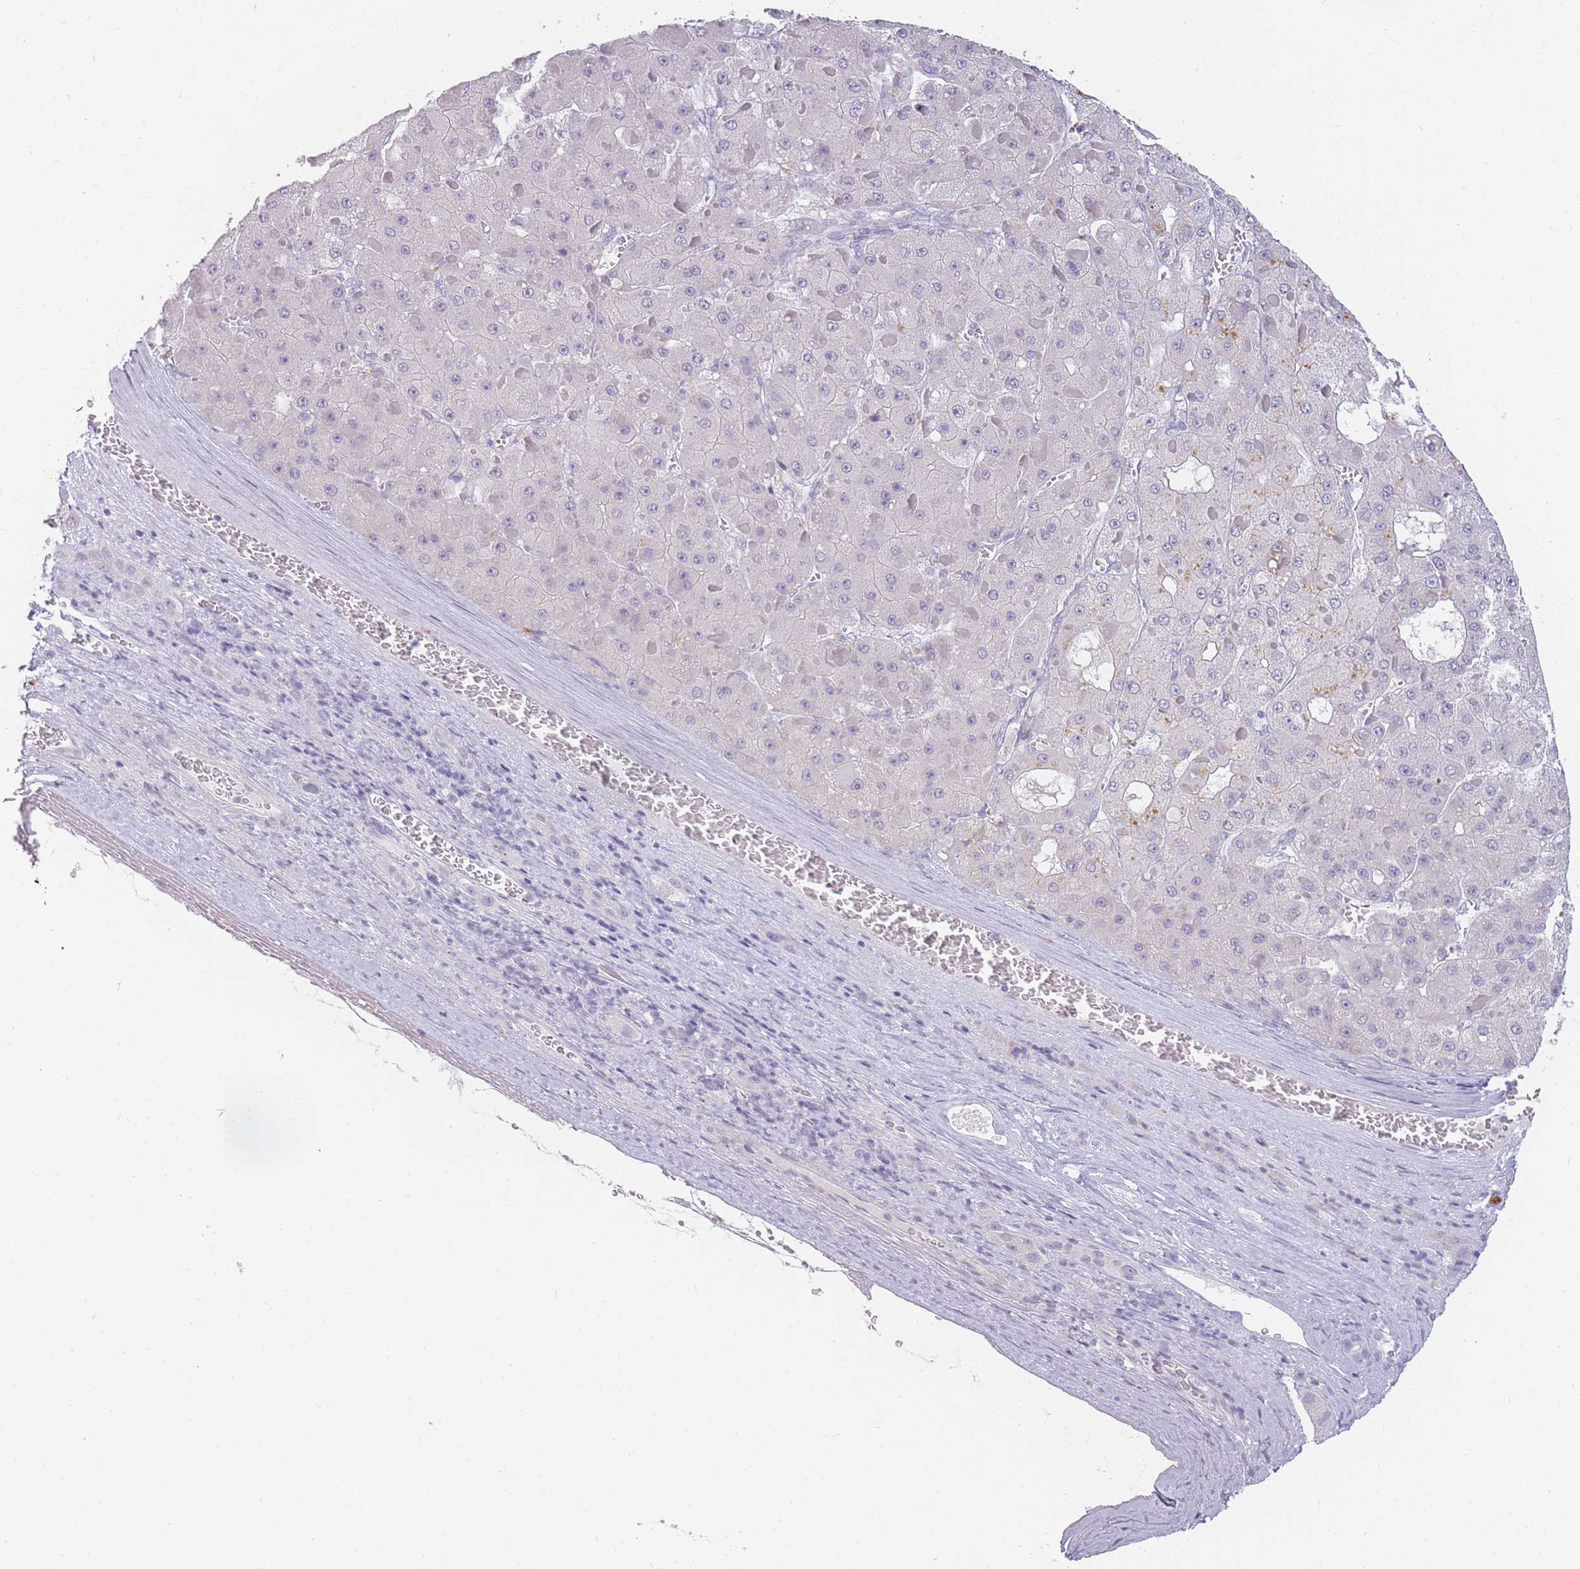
{"staining": {"intensity": "negative", "quantity": "none", "location": "none"}, "tissue": "liver cancer", "cell_type": "Tumor cells", "image_type": "cancer", "snomed": [{"axis": "morphology", "description": "Carcinoma, Hepatocellular, NOS"}, {"axis": "topography", "description": "Liver"}], "caption": "Hepatocellular carcinoma (liver) was stained to show a protein in brown. There is no significant staining in tumor cells.", "gene": "INS", "patient": {"sex": "female", "age": 73}}